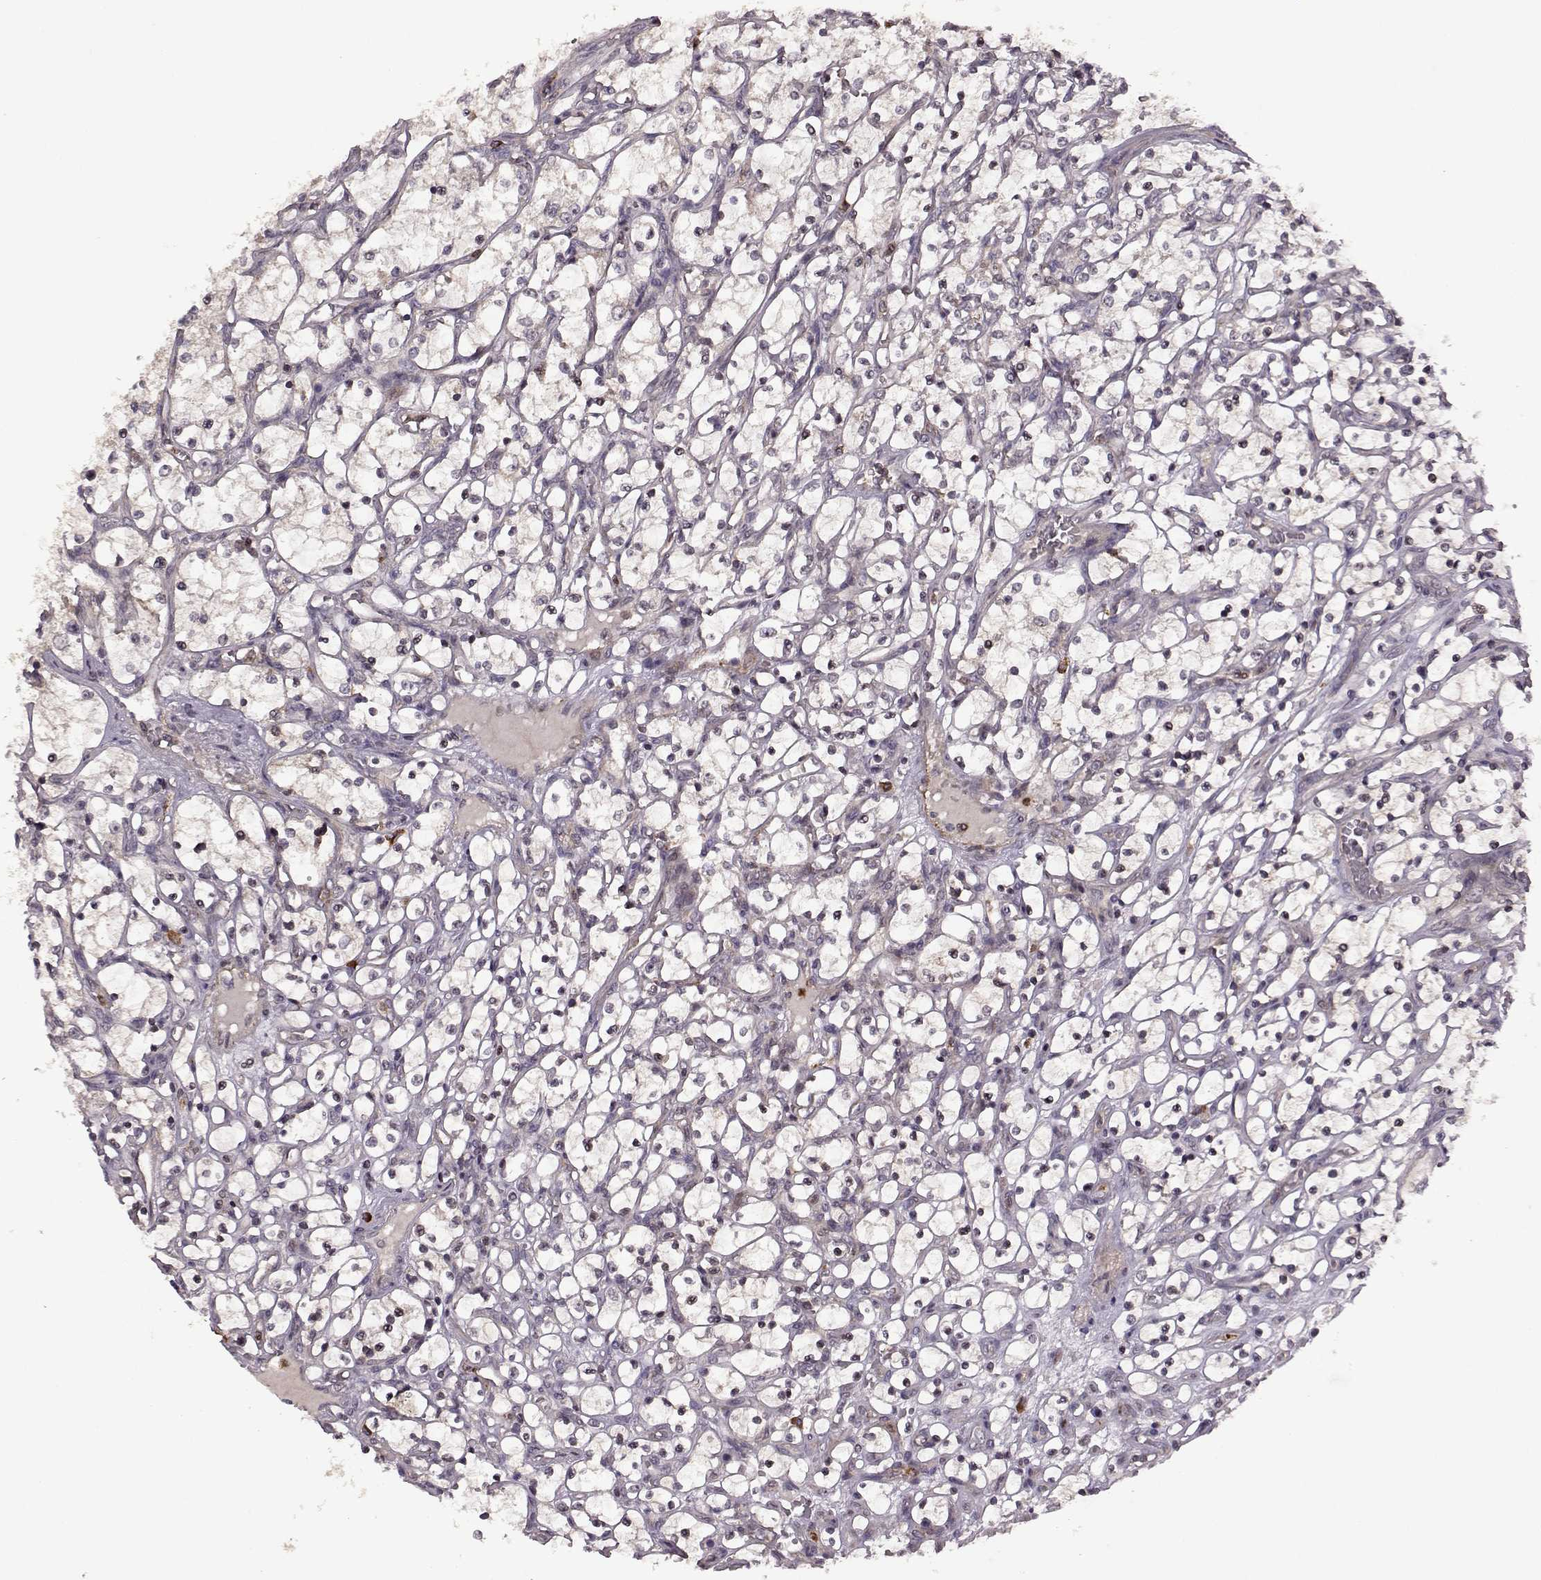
{"staining": {"intensity": "negative", "quantity": "none", "location": "none"}, "tissue": "renal cancer", "cell_type": "Tumor cells", "image_type": "cancer", "snomed": [{"axis": "morphology", "description": "Adenocarcinoma, NOS"}, {"axis": "topography", "description": "Kidney"}], "caption": "Tumor cells show no significant protein positivity in renal cancer (adenocarcinoma).", "gene": "TRMU", "patient": {"sex": "female", "age": 69}}